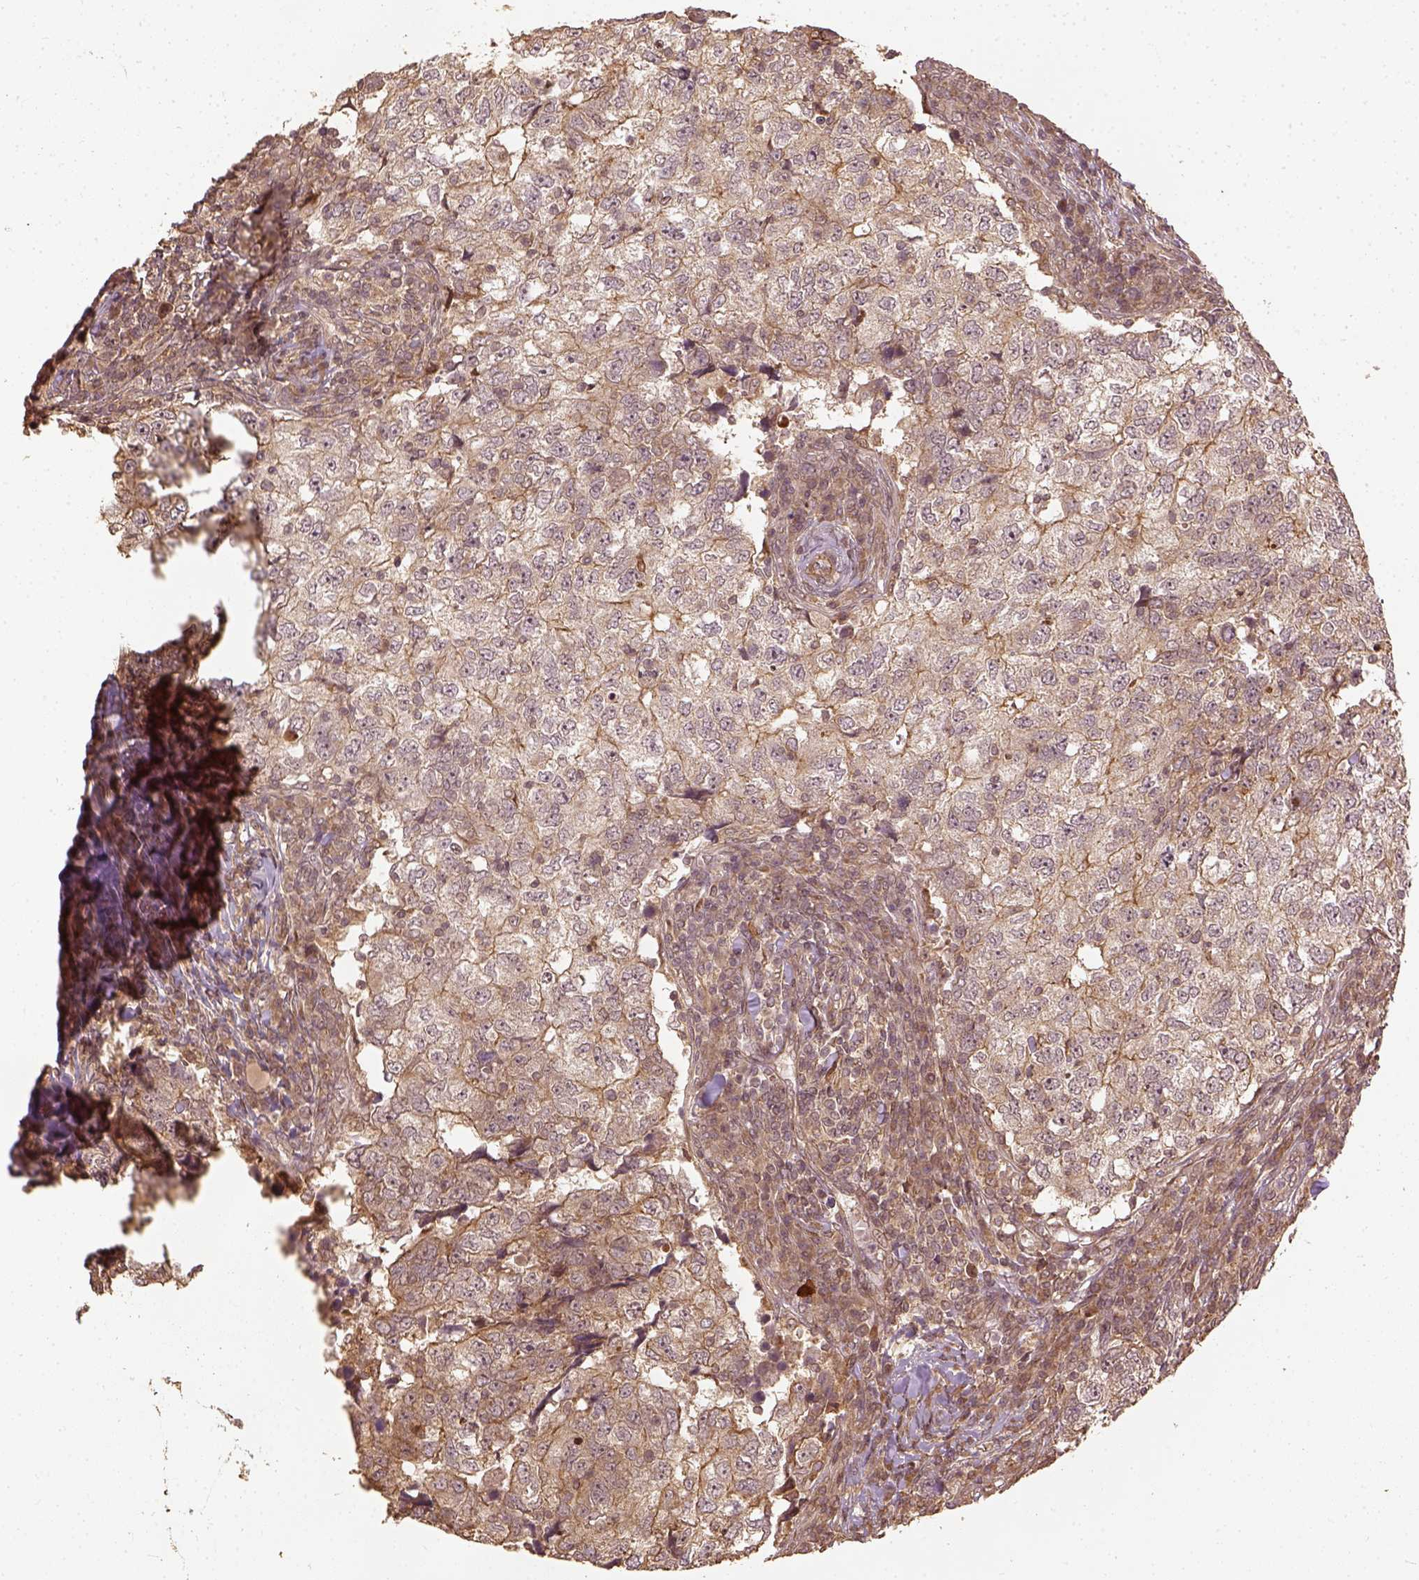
{"staining": {"intensity": "weak", "quantity": ">75%", "location": "cytoplasmic/membranous"}, "tissue": "breast cancer", "cell_type": "Tumor cells", "image_type": "cancer", "snomed": [{"axis": "morphology", "description": "Duct carcinoma"}, {"axis": "topography", "description": "Breast"}], "caption": "A brown stain highlights weak cytoplasmic/membranous positivity of a protein in human intraductal carcinoma (breast) tumor cells.", "gene": "VEGFA", "patient": {"sex": "female", "age": 30}}